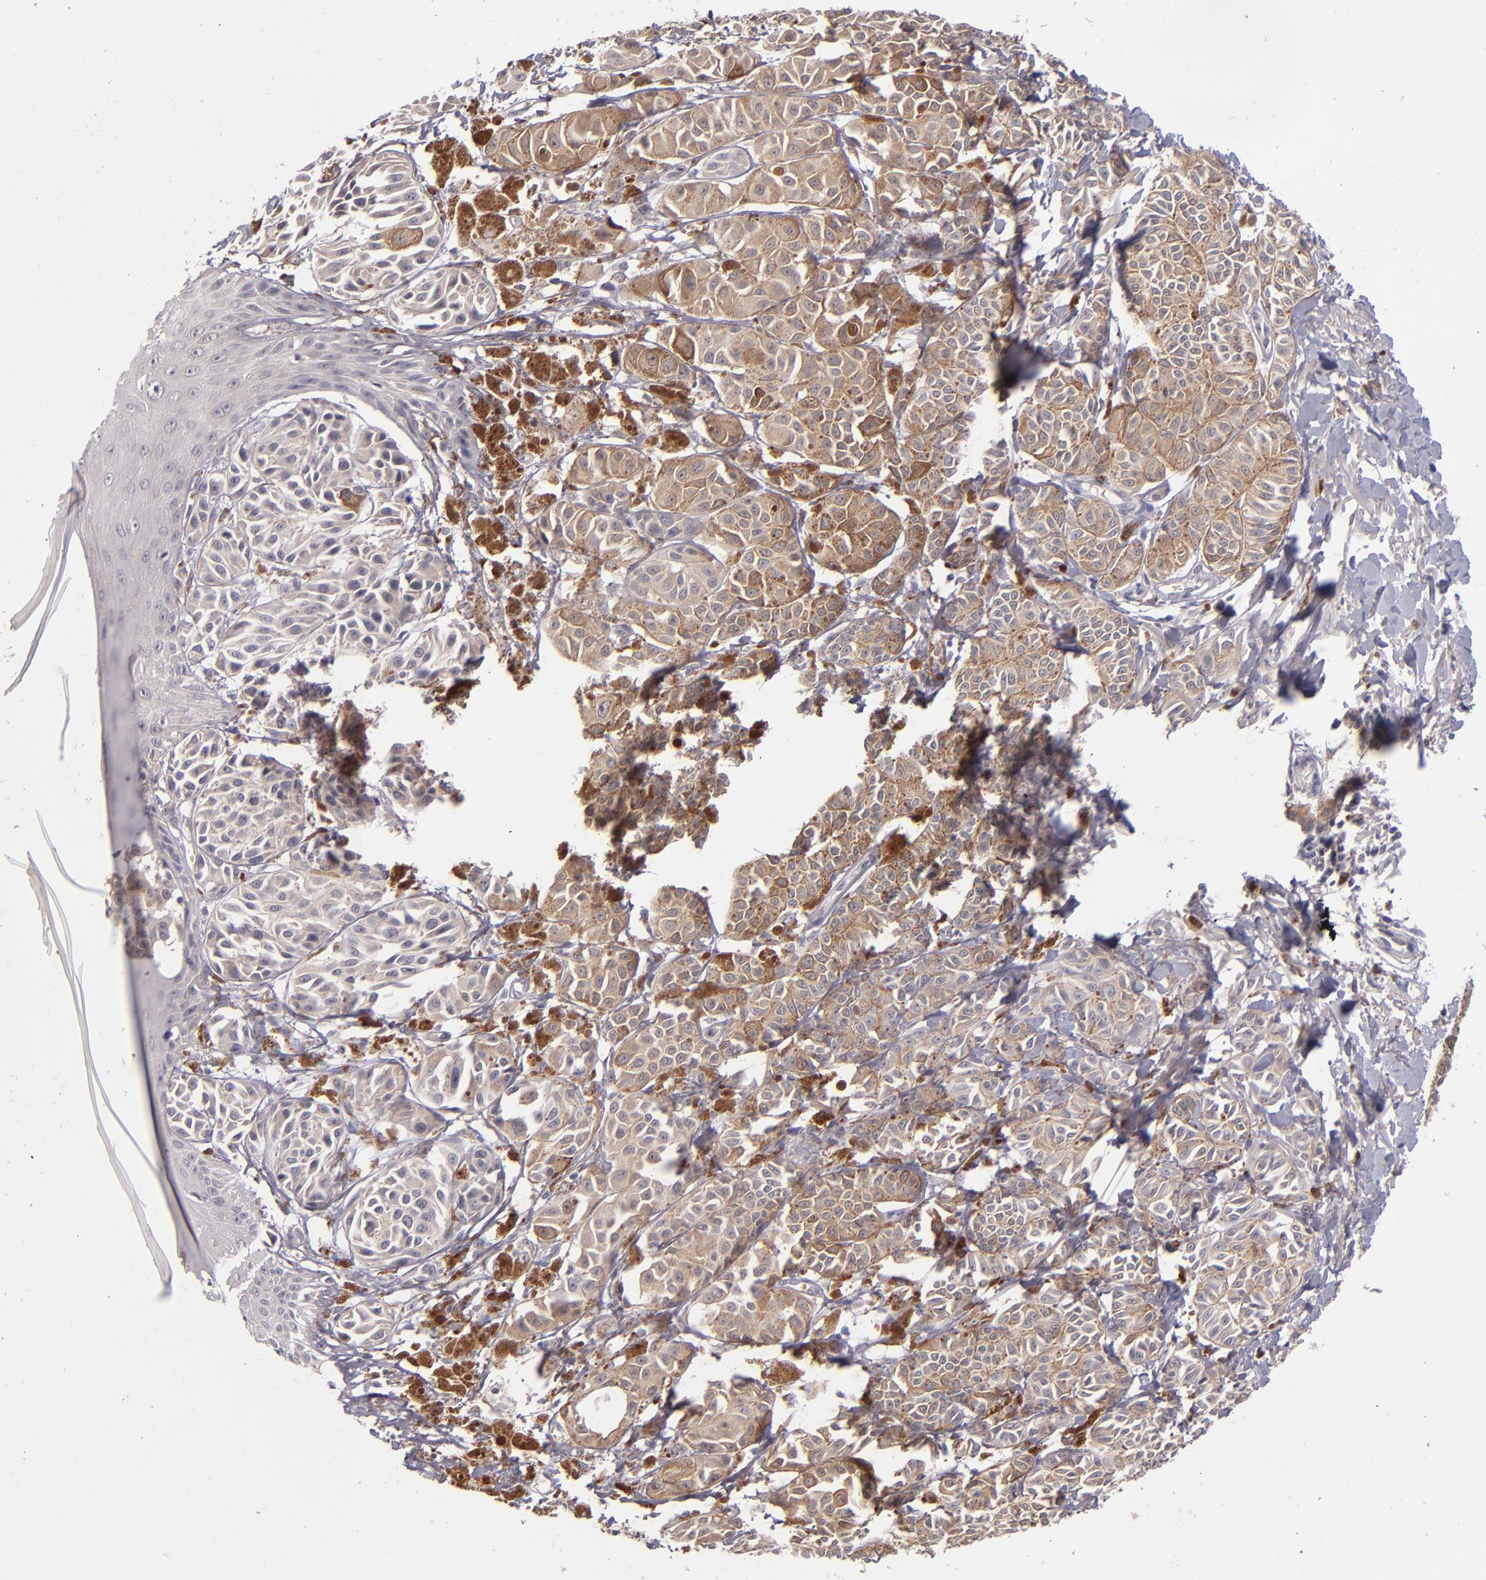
{"staining": {"intensity": "weak", "quantity": ">75%", "location": "cytoplasmic/membranous"}, "tissue": "melanoma", "cell_type": "Tumor cells", "image_type": "cancer", "snomed": [{"axis": "morphology", "description": "Malignant melanoma, NOS"}, {"axis": "topography", "description": "Skin"}], "caption": "Immunohistochemical staining of melanoma exhibits low levels of weak cytoplasmic/membranous protein expression in about >75% of tumor cells.", "gene": "TSC2", "patient": {"sex": "male", "age": 76}}